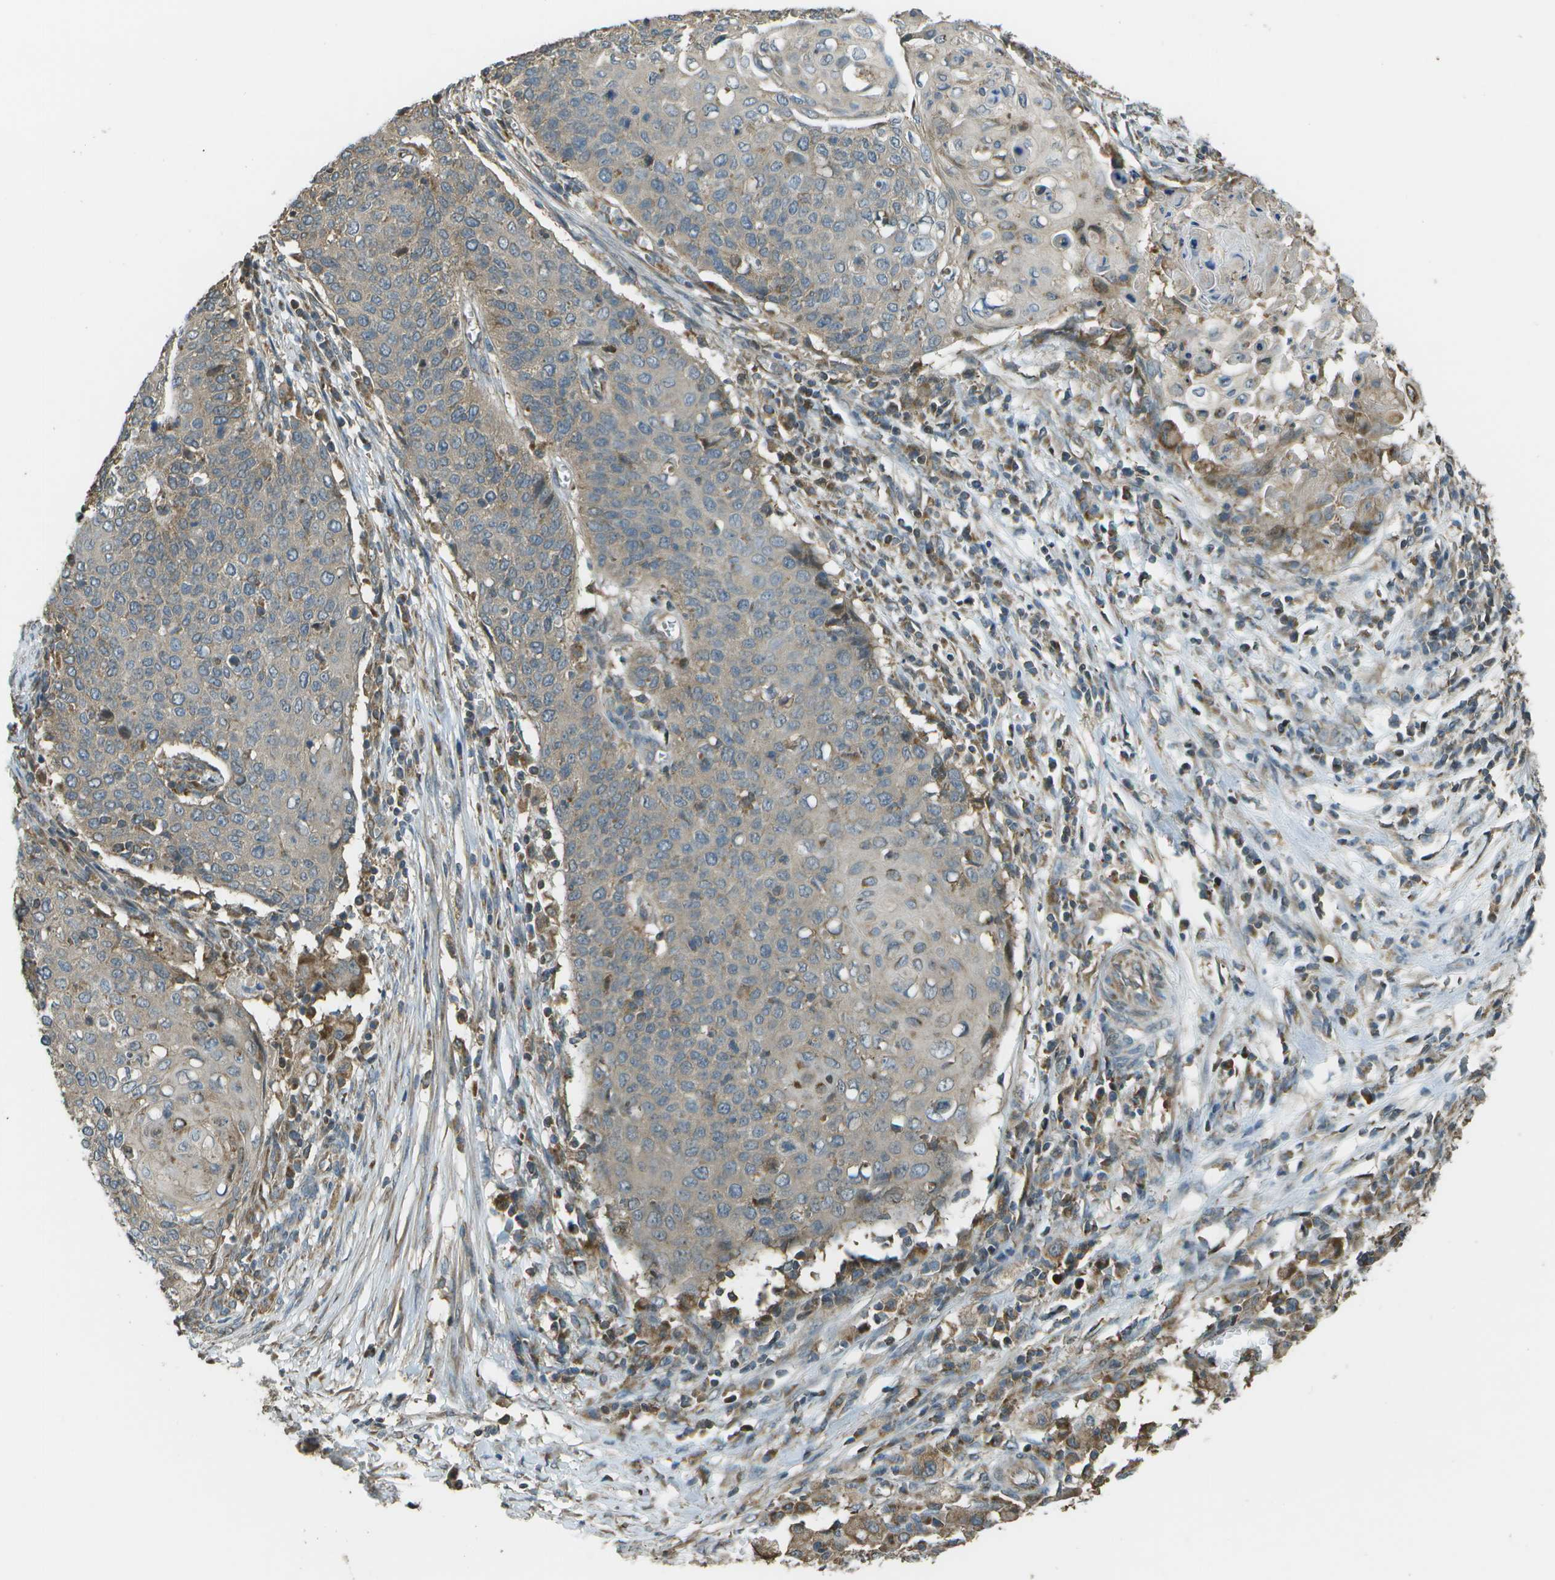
{"staining": {"intensity": "weak", "quantity": "25%-75%", "location": "cytoplasmic/membranous"}, "tissue": "cervical cancer", "cell_type": "Tumor cells", "image_type": "cancer", "snomed": [{"axis": "morphology", "description": "Squamous cell carcinoma, NOS"}, {"axis": "topography", "description": "Cervix"}], "caption": "Tumor cells reveal low levels of weak cytoplasmic/membranous staining in about 25%-75% of cells in human squamous cell carcinoma (cervical).", "gene": "PLPBP", "patient": {"sex": "female", "age": 39}}